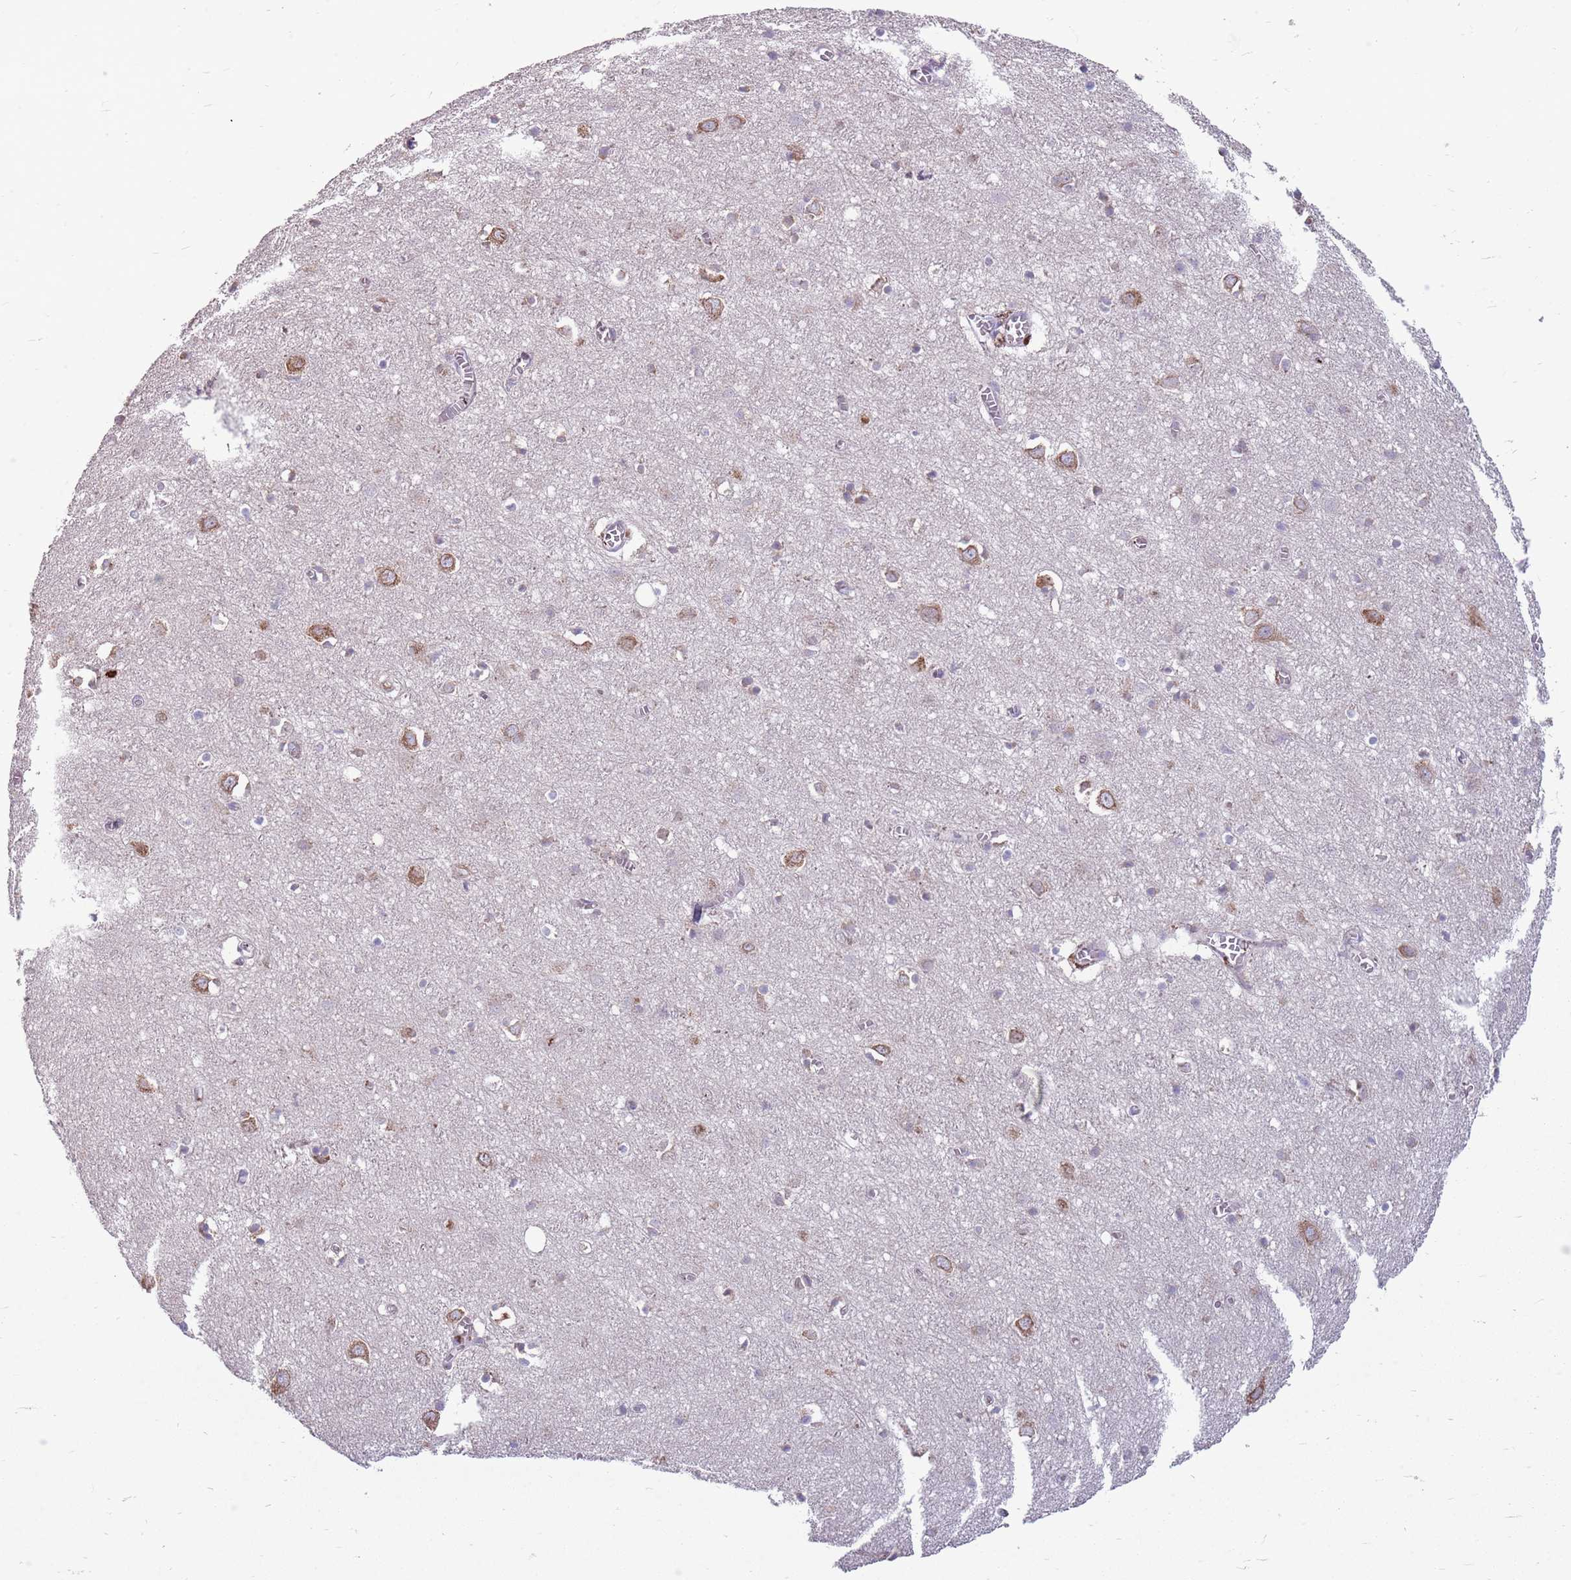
{"staining": {"intensity": "weak", "quantity": ">75%", "location": "cytoplasmic/membranous"}, "tissue": "cerebral cortex", "cell_type": "Endothelial cells", "image_type": "normal", "snomed": [{"axis": "morphology", "description": "Normal tissue, NOS"}, {"axis": "topography", "description": "Cerebral cortex"}], "caption": "Immunohistochemical staining of normal cerebral cortex displays >75% levels of weak cytoplasmic/membranous protein expression in approximately >75% of endothelial cells.", "gene": "PPP1R27", "patient": {"sex": "female", "age": 64}}